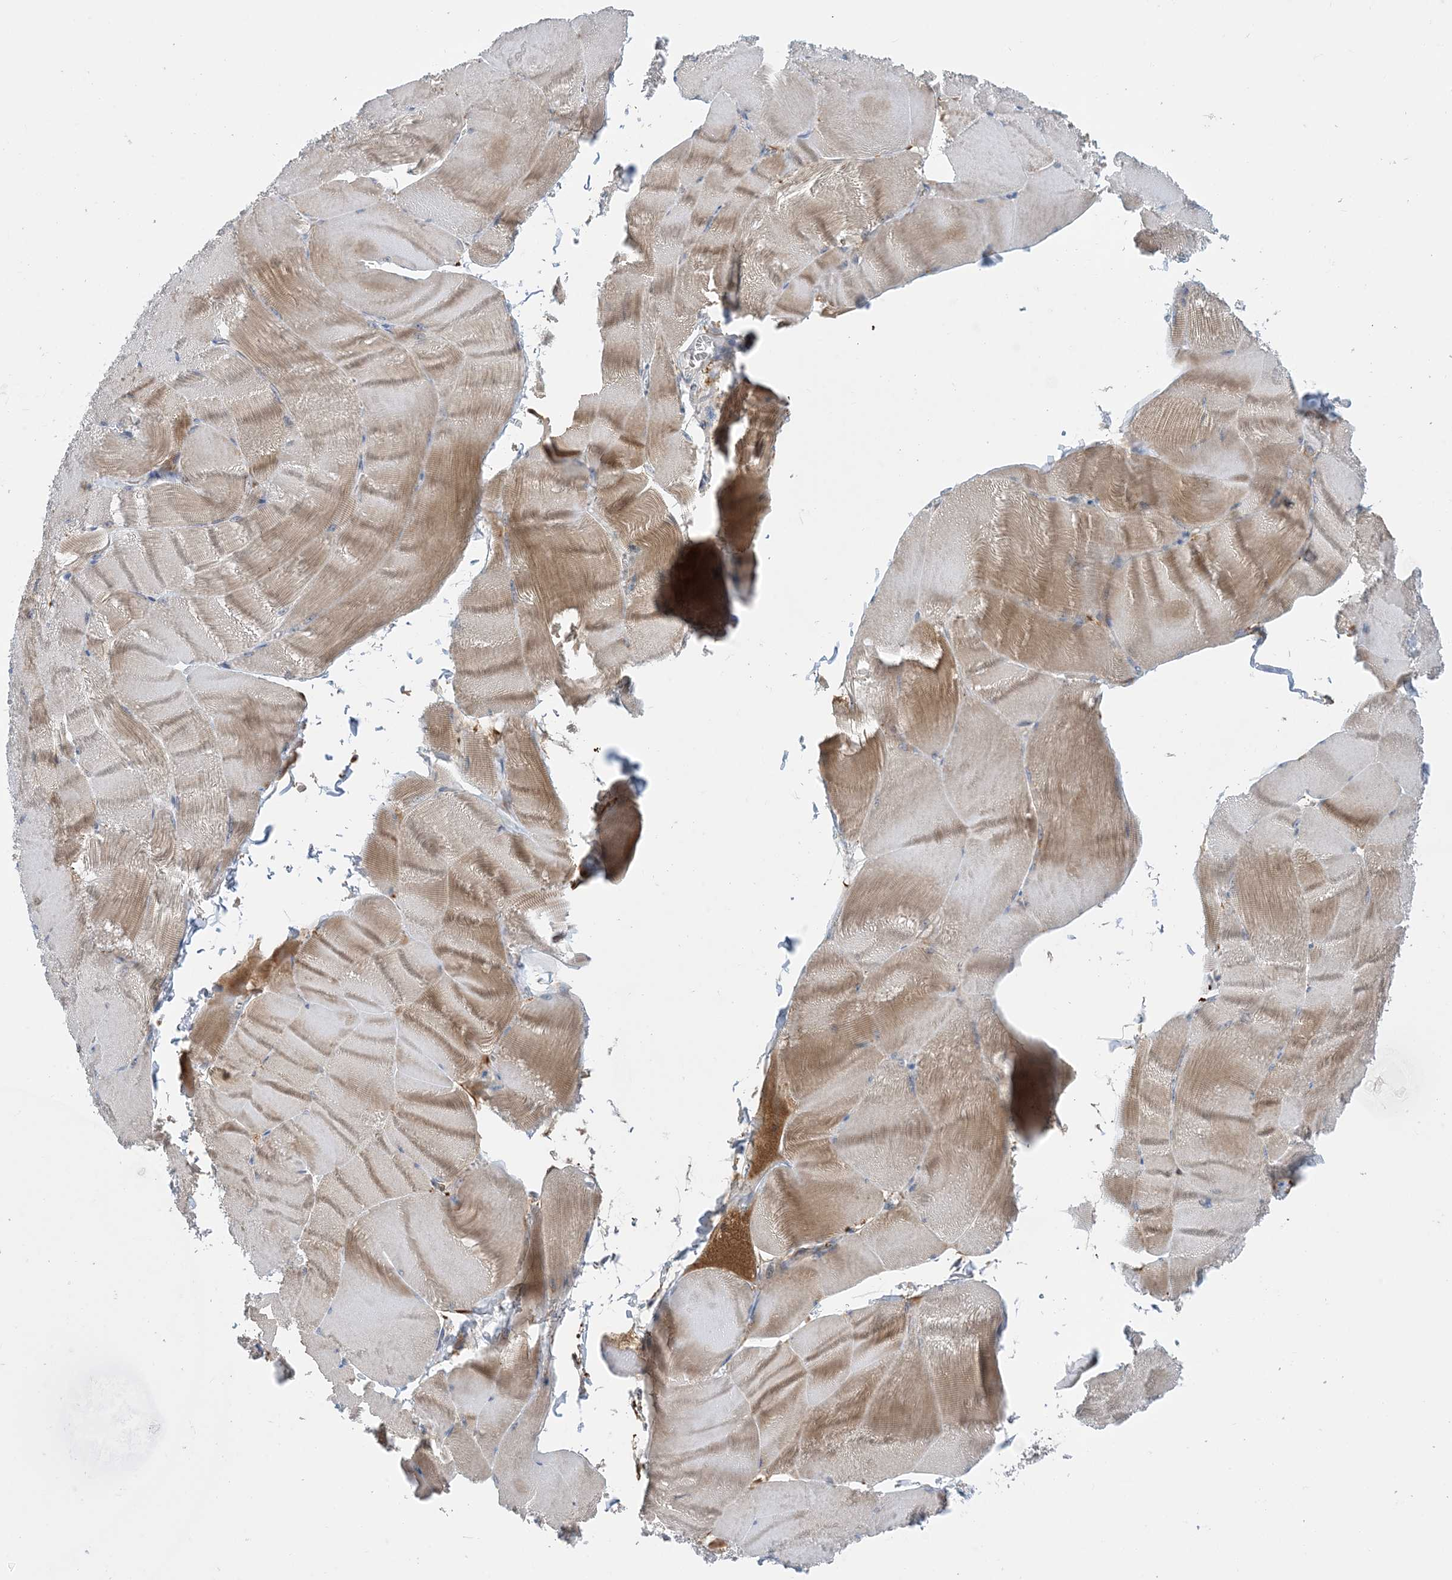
{"staining": {"intensity": "moderate", "quantity": ">75%", "location": "cytoplasmic/membranous"}, "tissue": "skeletal muscle", "cell_type": "Myocytes", "image_type": "normal", "snomed": [{"axis": "morphology", "description": "Normal tissue, NOS"}, {"axis": "morphology", "description": "Basal cell carcinoma"}, {"axis": "topography", "description": "Skeletal muscle"}], "caption": "Immunohistochemistry (IHC) (DAB) staining of normal skeletal muscle displays moderate cytoplasmic/membranous protein positivity in approximately >75% of myocytes.", "gene": "EIF2A", "patient": {"sex": "female", "age": 64}}